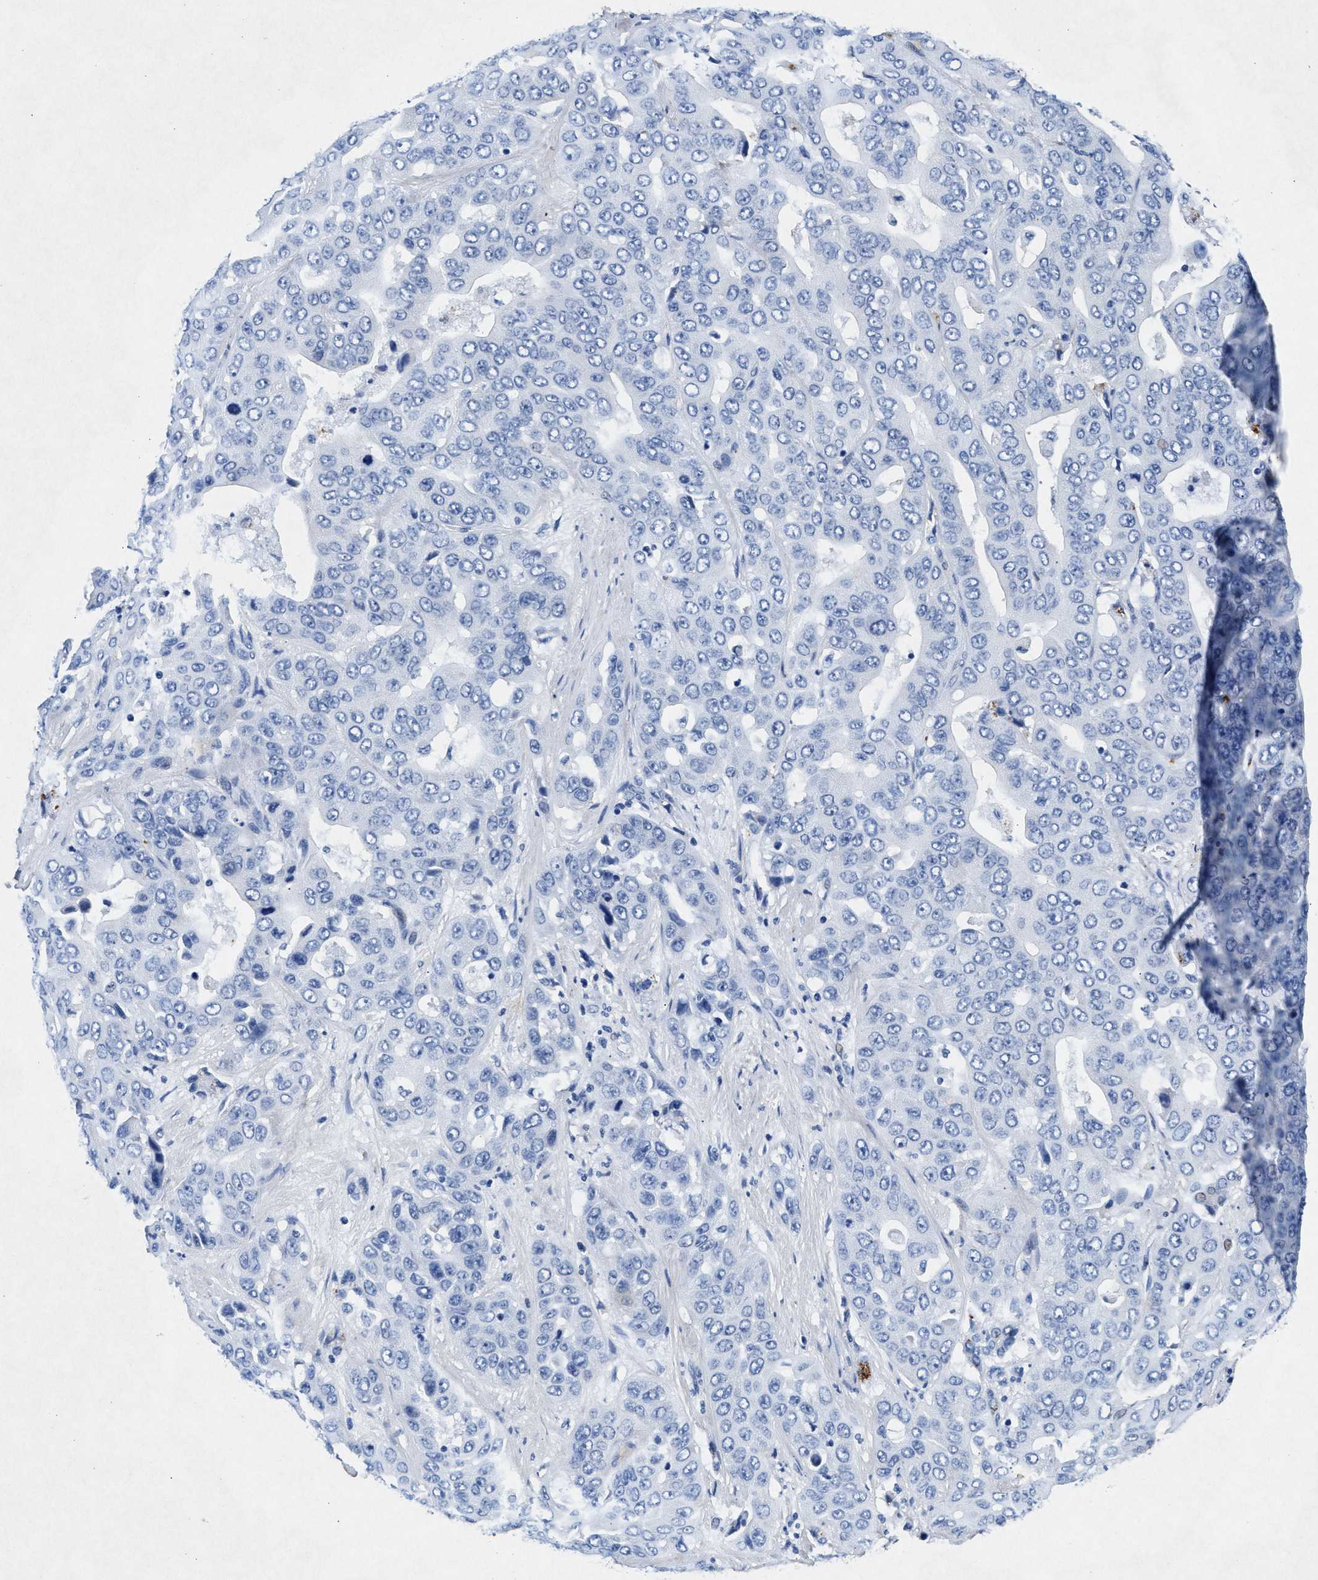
{"staining": {"intensity": "negative", "quantity": "none", "location": "none"}, "tissue": "liver cancer", "cell_type": "Tumor cells", "image_type": "cancer", "snomed": [{"axis": "morphology", "description": "Cholangiocarcinoma"}, {"axis": "topography", "description": "Liver"}], "caption": "Immunohistochemistry of cholangiocarcinoma (liver) demonstrates no staining in tumor cells.", "gene": "MAP6", "patient": {"sex": "female", "age": 52}}